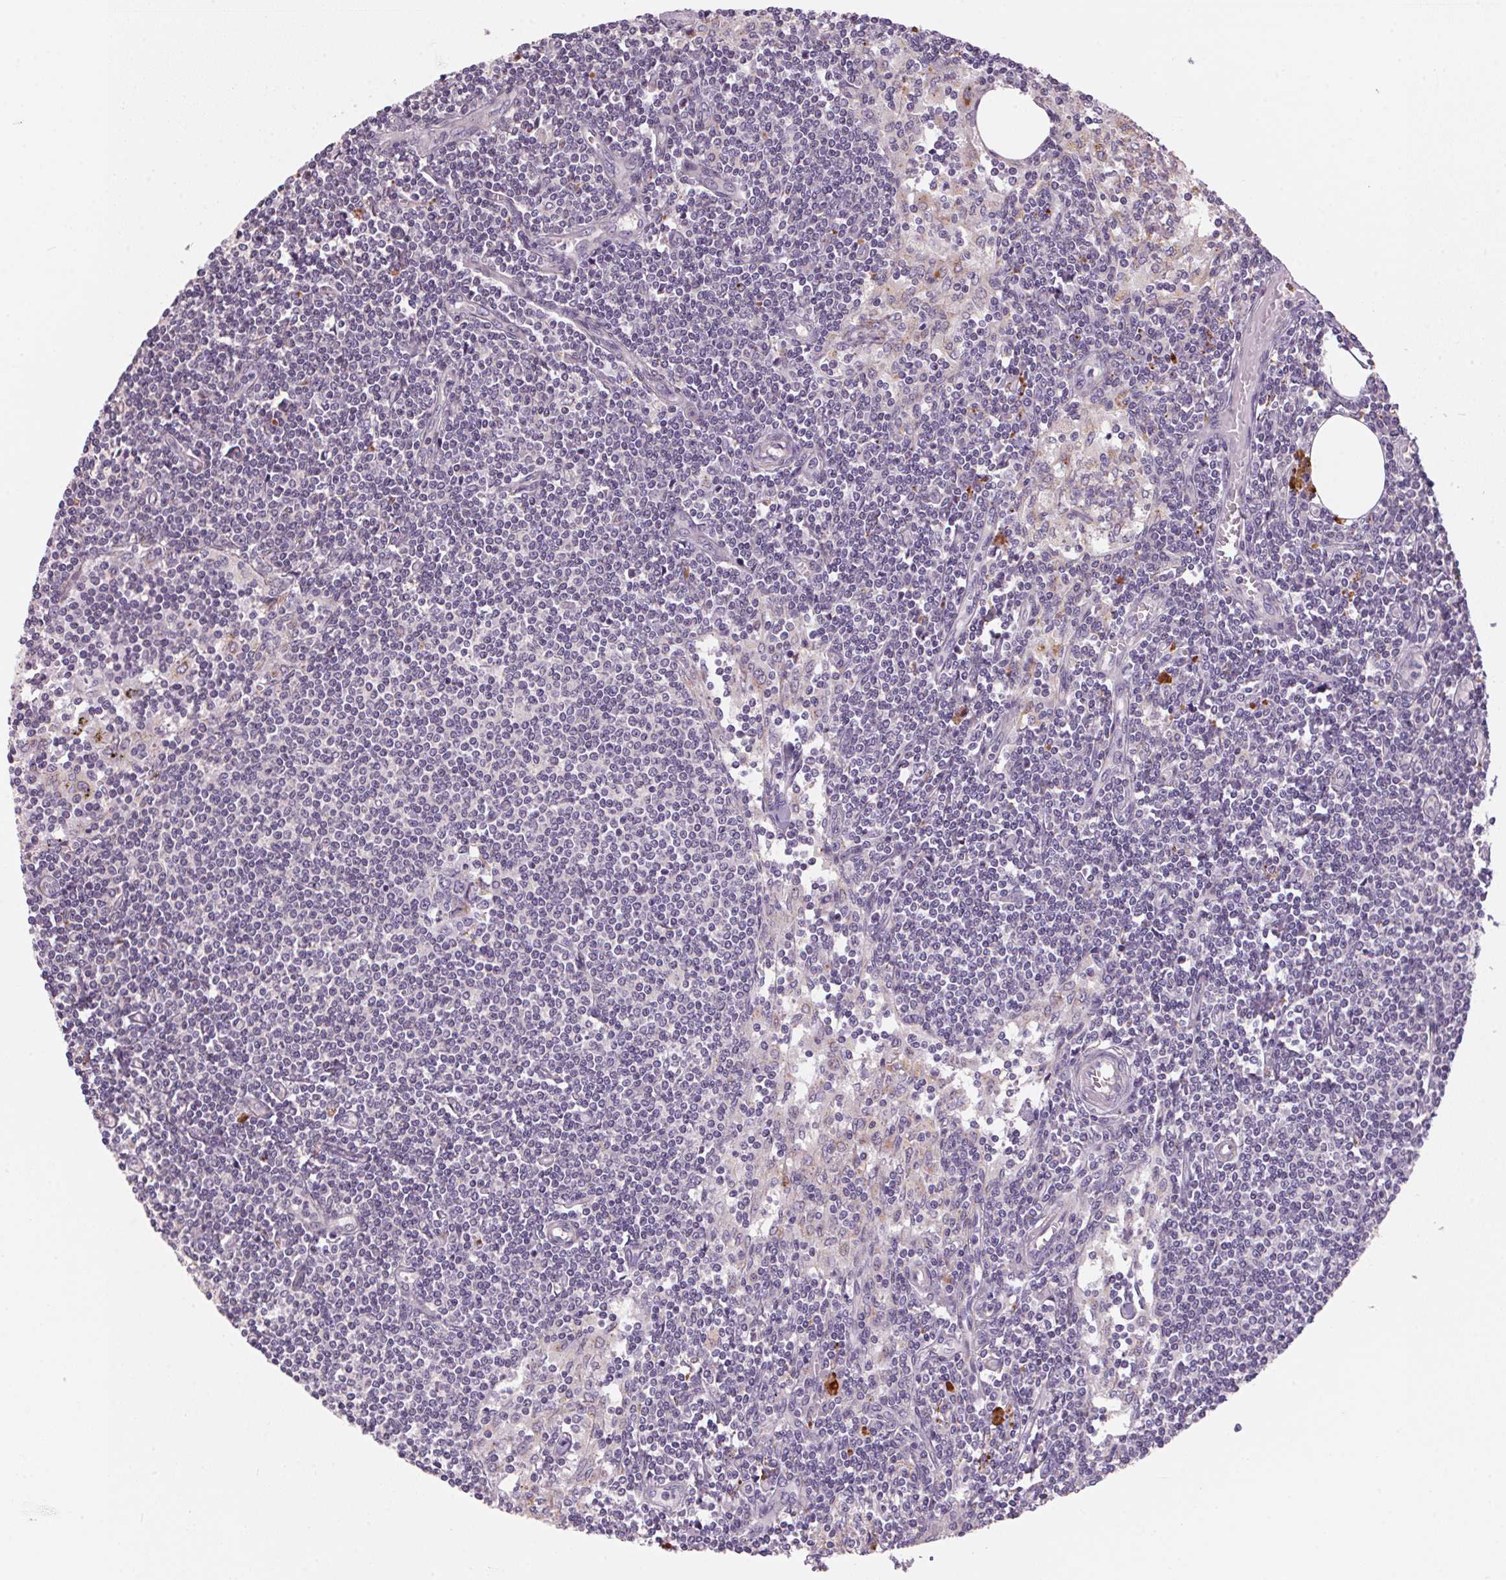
{"staining": {"intensity": "strong", "quantity": "<25%", "location": "cytoplasmic/membranous"}, "tissue": "lymph node", "cell_type": "Germinal center cells", "image_type": "normal", "snomed": [{"axis": "morphology", "description": "Normal tissue, NOS"}, {"axis": "topography", "description": "Lymph node"}], "caption": "Immunohistochemical staining of unremarkable human lymph node reveals <25% levels of strong cytoplasmic/membranous protein expression in about <25% of germinal center cells.", "gene": "ADH5", "patient": {"sex": "female", "age": 69}}